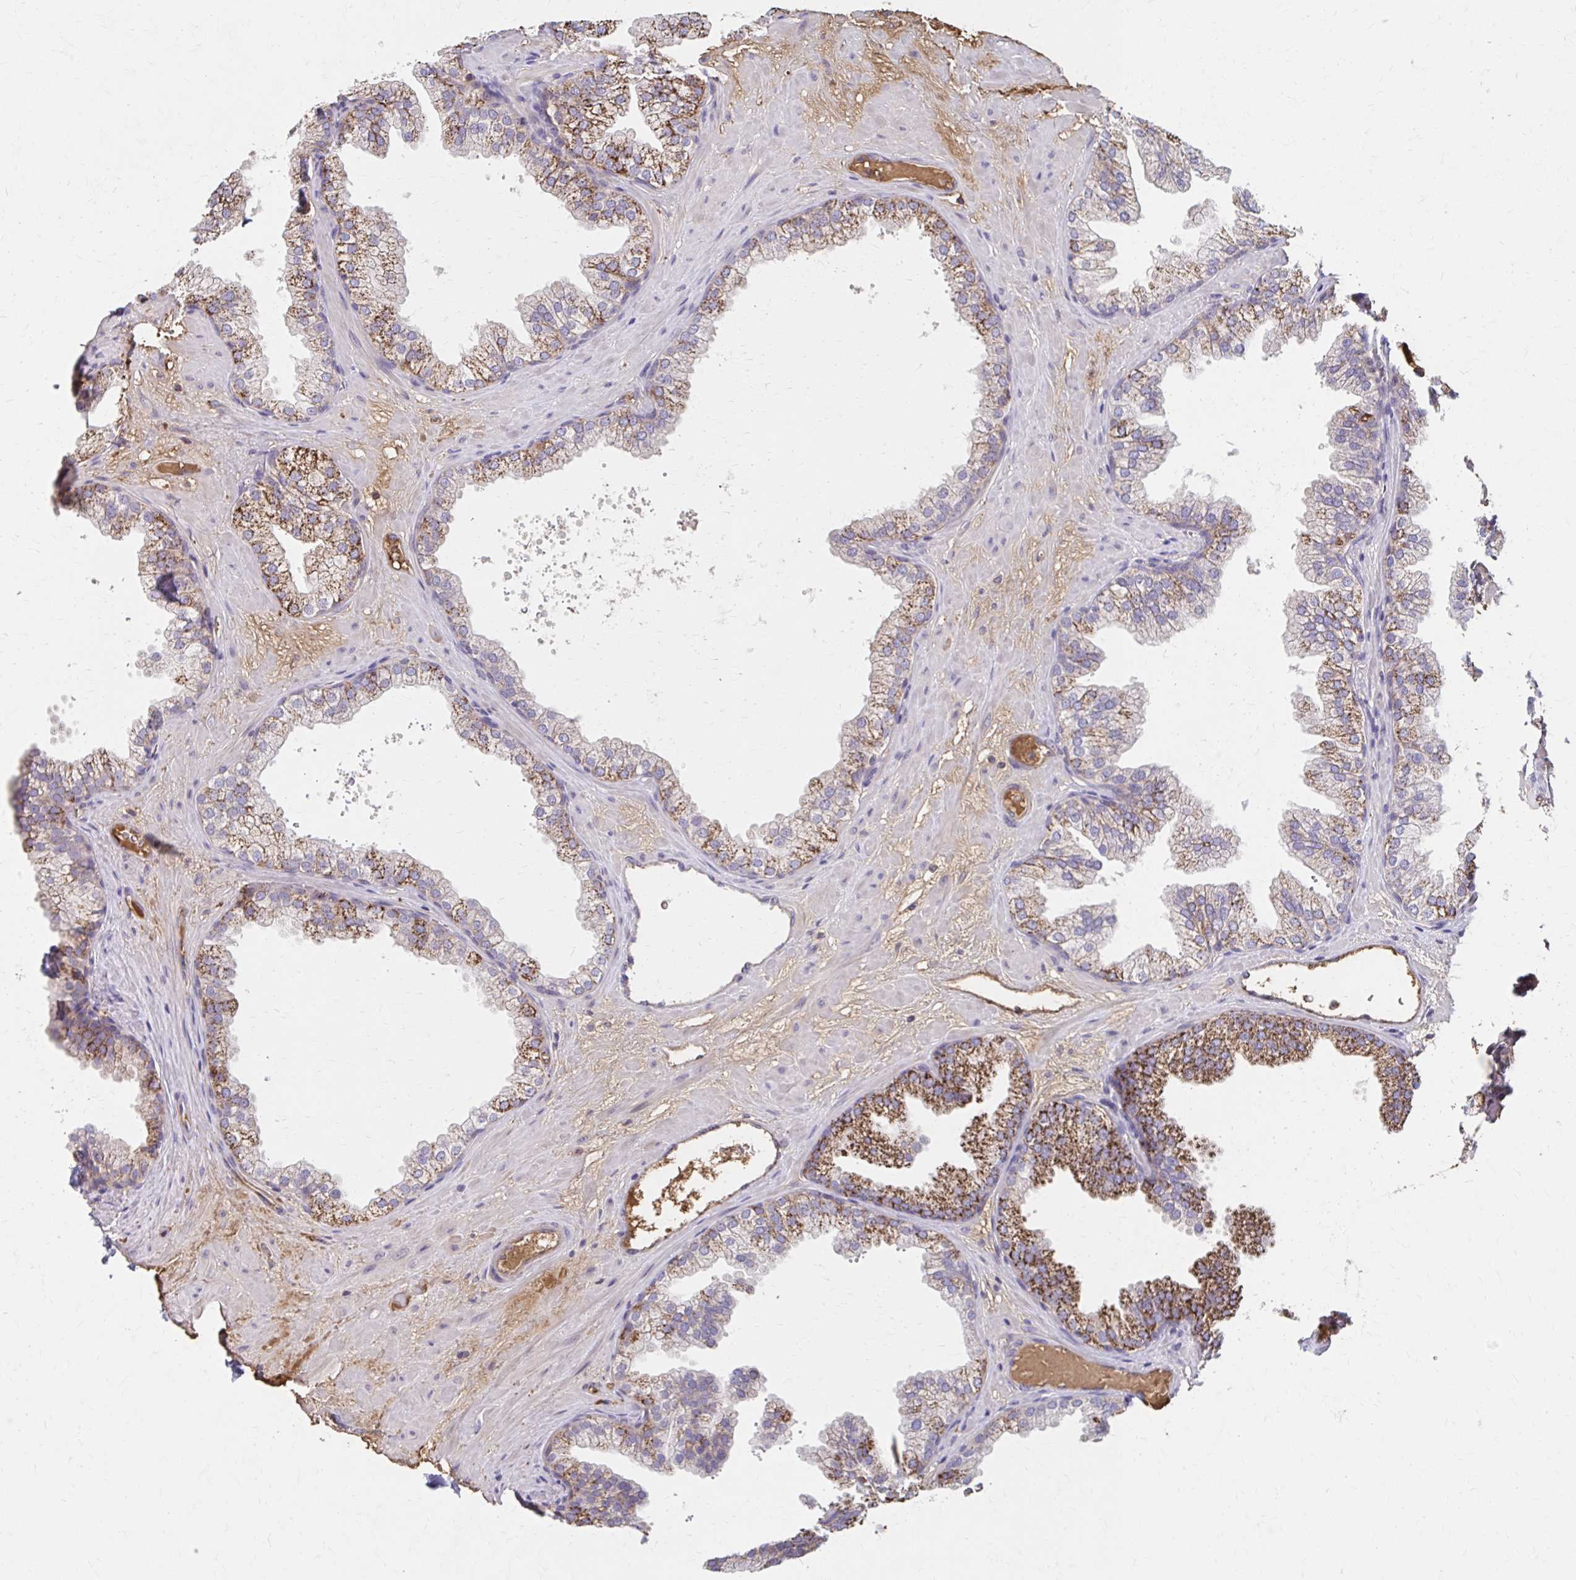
{"staining": {"intensity": "moderate", "quantity": "25%-75%", "location": "cytoplasmic/membranous"}, "tissue": "prostate", "cell_type": "Glandular cells", "image_type": "normal", "snomed": [{"axis": "morphology", "description": "Normal tissue, NOS"}, {"axis": "topography", "description": "Prostate"}], "caption": "The immunohistochemical stain highlights moderate cytoplasmic/membranous positivity in glandular cells of normal prostate. The staining was performed using DAB (3,3'-diaminobenzidine) to visualize the protein expression in brown, while the nuclei were stained in blue with hematoxylin (Magnification: 20x).", "gene": "HMGCS2", "patient": {"sex": "male", "age": 37}}